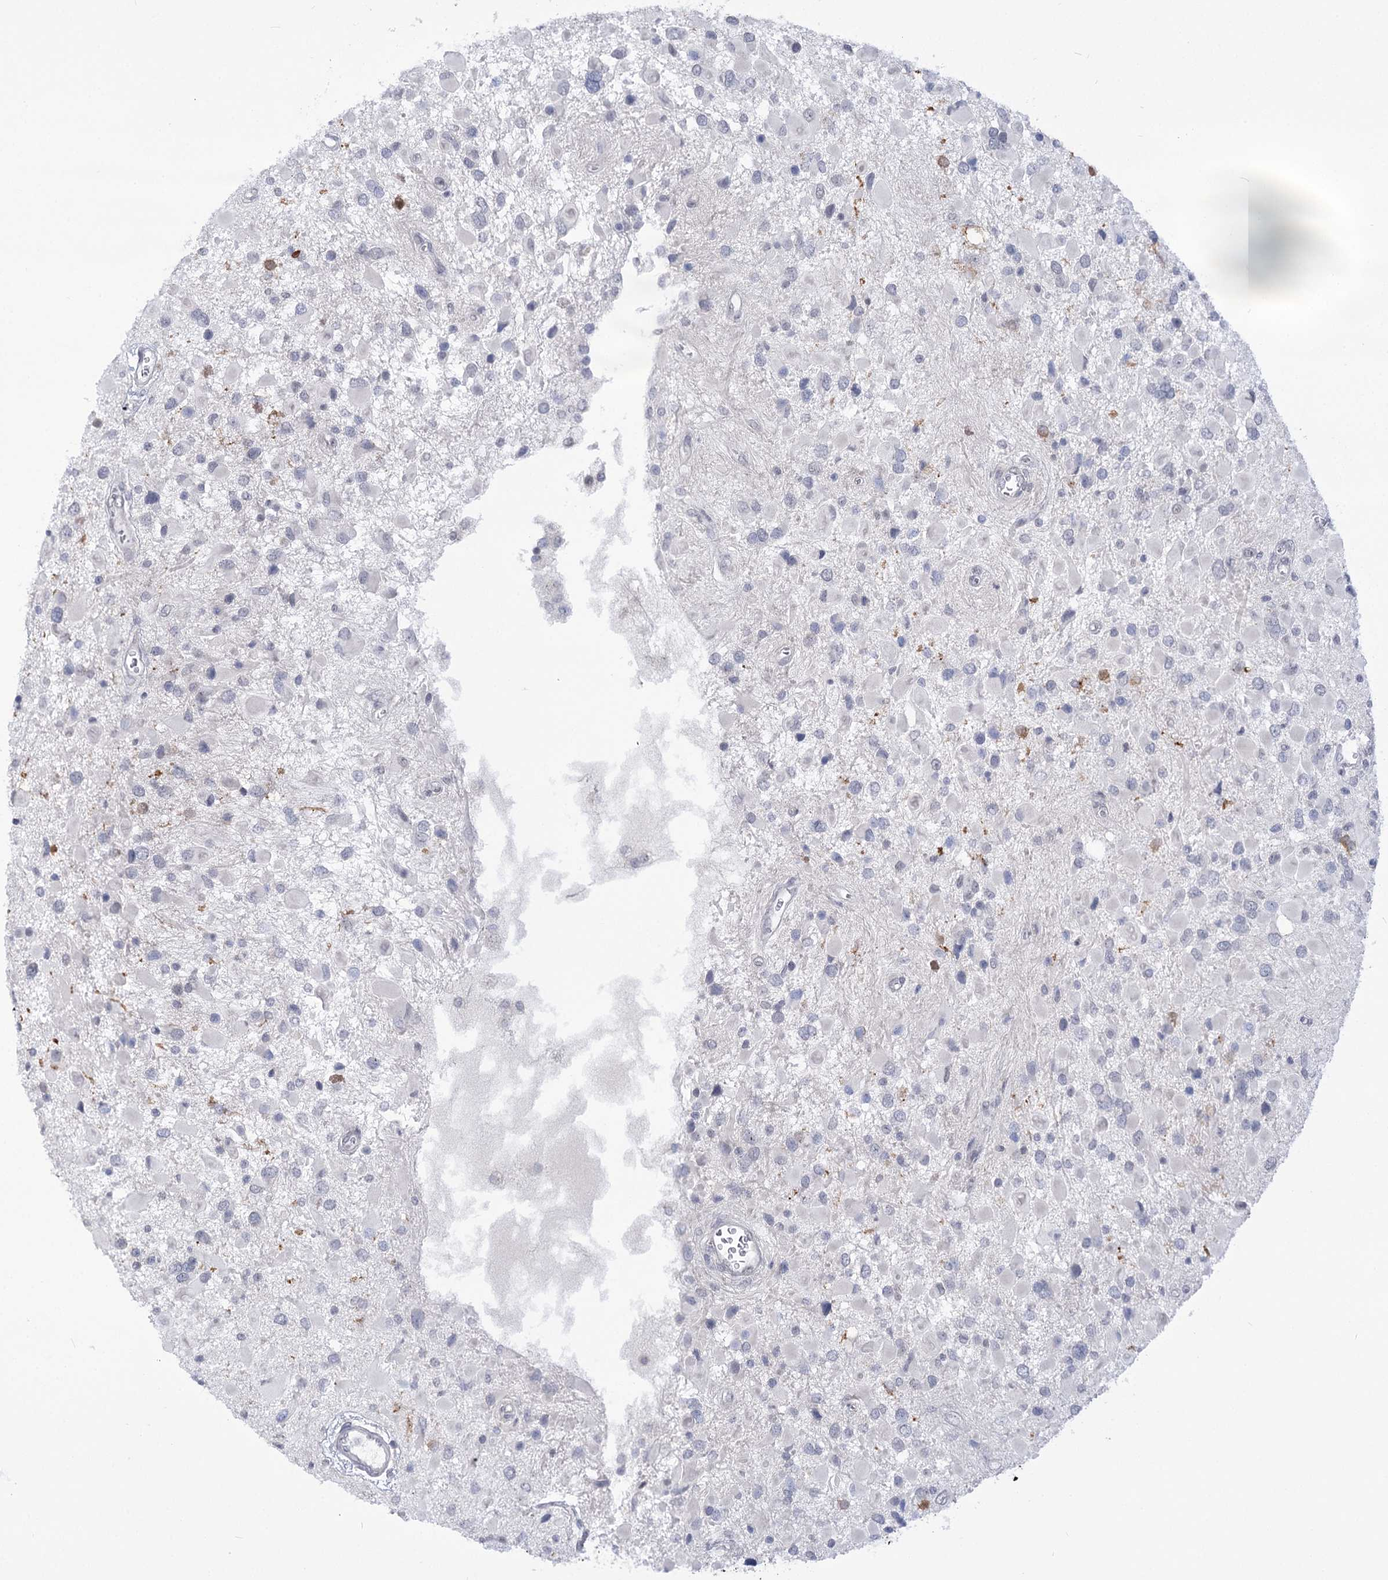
{"staining": {"intensity": "negative", "quantity": "none", "location": "none"}, "tissue": "glioma", "cell_type": "Tumor cells", "image_type": "cancer", "snomed": [{"axis": "morphology", "description": "Glioma, malignant, High grade"}, {"axis": "topography", "description": "Brain"}], "caption": "DAB (3,3'-diaminobenzidine) immunohistochemical staining of human high-grade glioma (malignant) displays no significant staining in tumor cells.", "gene": "ATP10B", "patient": {"sex": "male", "age": 53}}